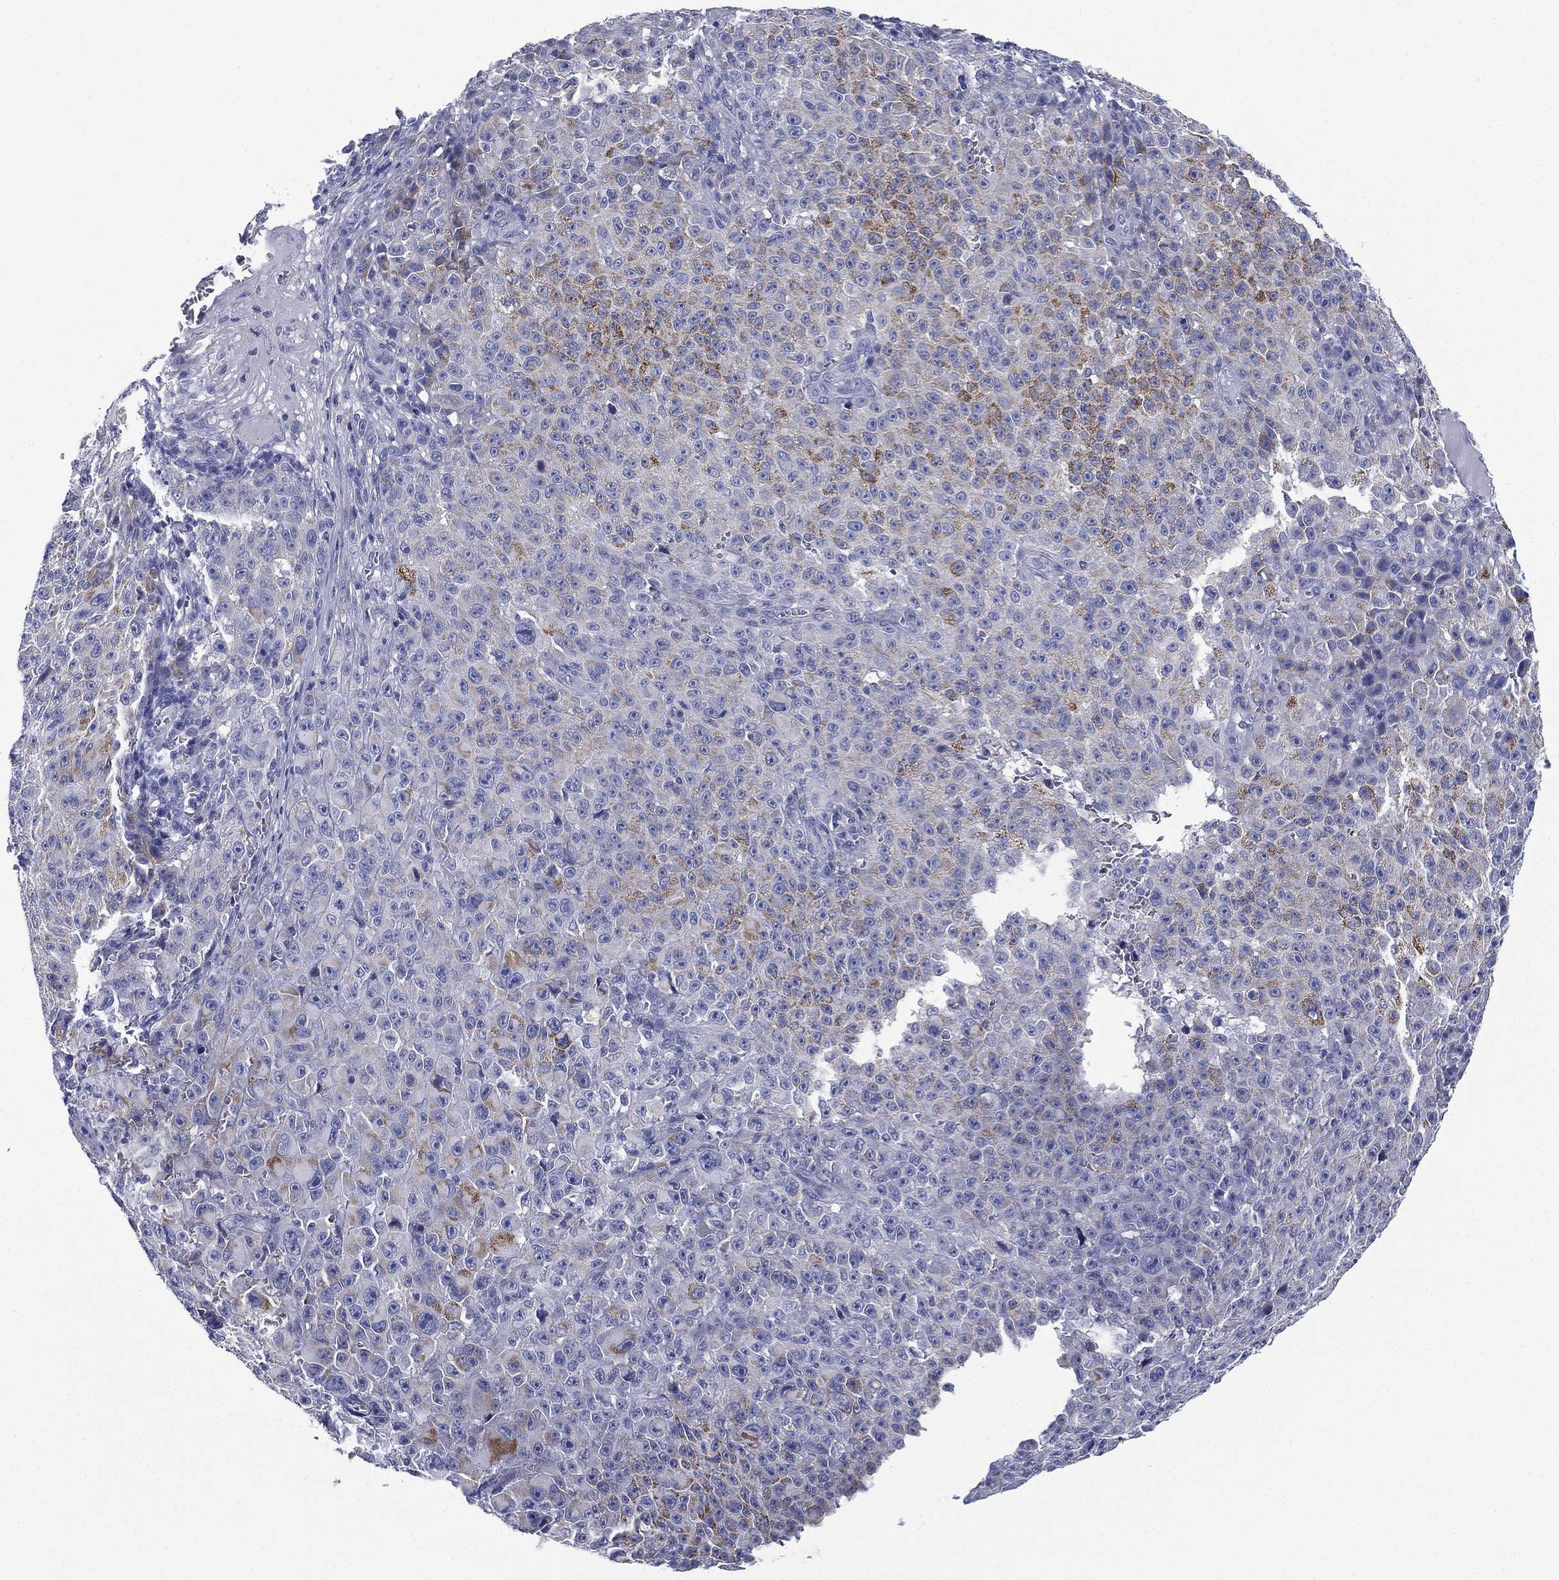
{"staining": {"intensity": "negative", "quantity": "none", "location": "none"}, "tissue": "melanoma", "cell_type": "Tumor cells", "image_type": "cancer", "snomed": [{"axis": "morphology", "description": "Malignant melanoma, NOS"}, {"axis": "topography", "description": "Skin"}], "caption": "Immunohistochemical staining of melanoma reveals no significant staining in tumor cells.", "gene": "FCER2", "patient": {"sex": "female", "age": 82}}